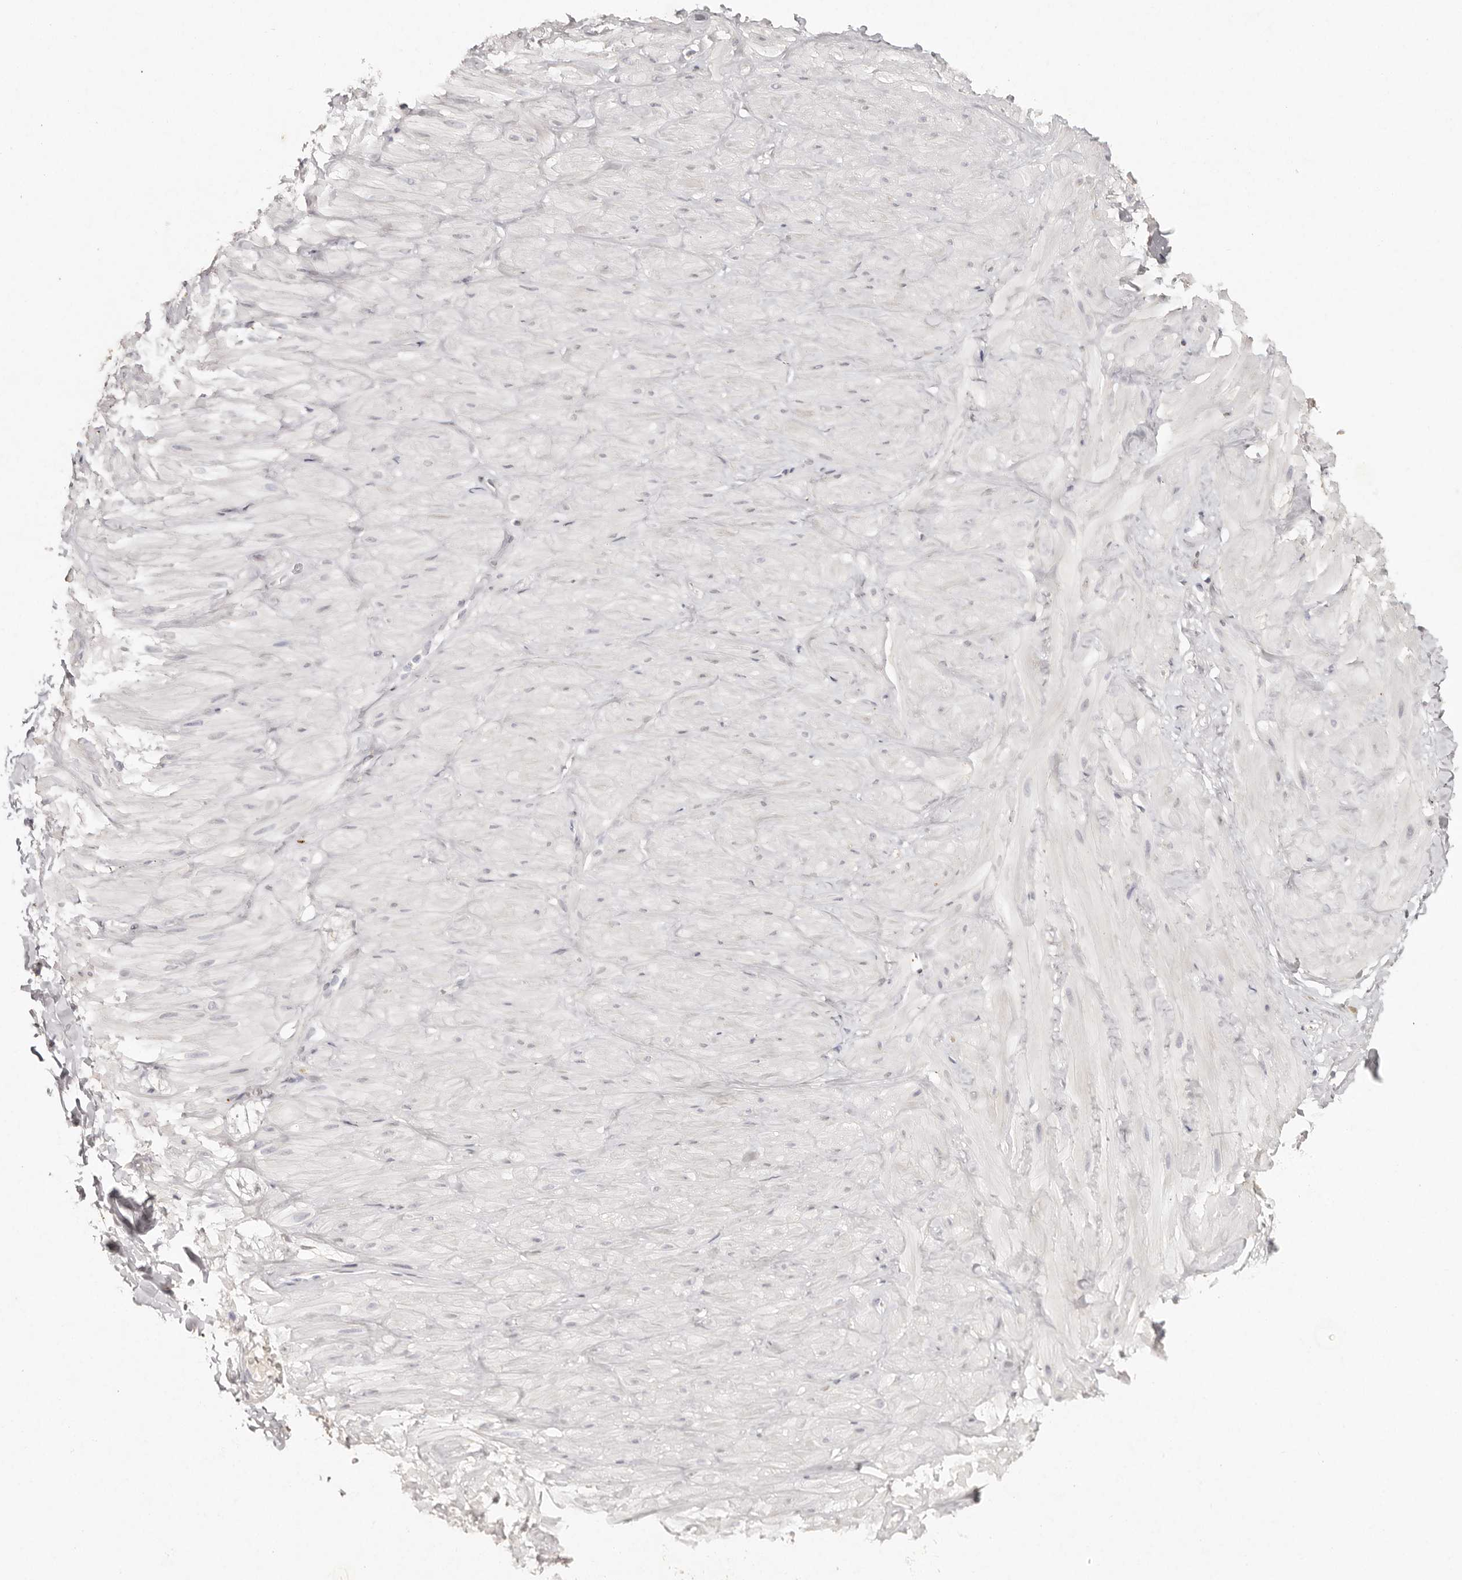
{"staining": {"intensity": "negative", "quantity": "none", "location": "none"}, "tissue": "adipose tissue", "cell_type": "Adipocytes", "image_type": "normal", "snomed": [{"axis": "morphology", "description": "Normal tissue, NOS"}, {"axis": "topography", "description": "Adipose tissue"}, {"axis": "topography", "description": "Vascular tissue"}, {"axis": "topography", "description": "Peripheral nerve tissue"}], "caption": "There is no significant staining in adipocytes of adipose tissue.", "gene": "FAM185A", "patient": {"sex": "male", "age": 25}}